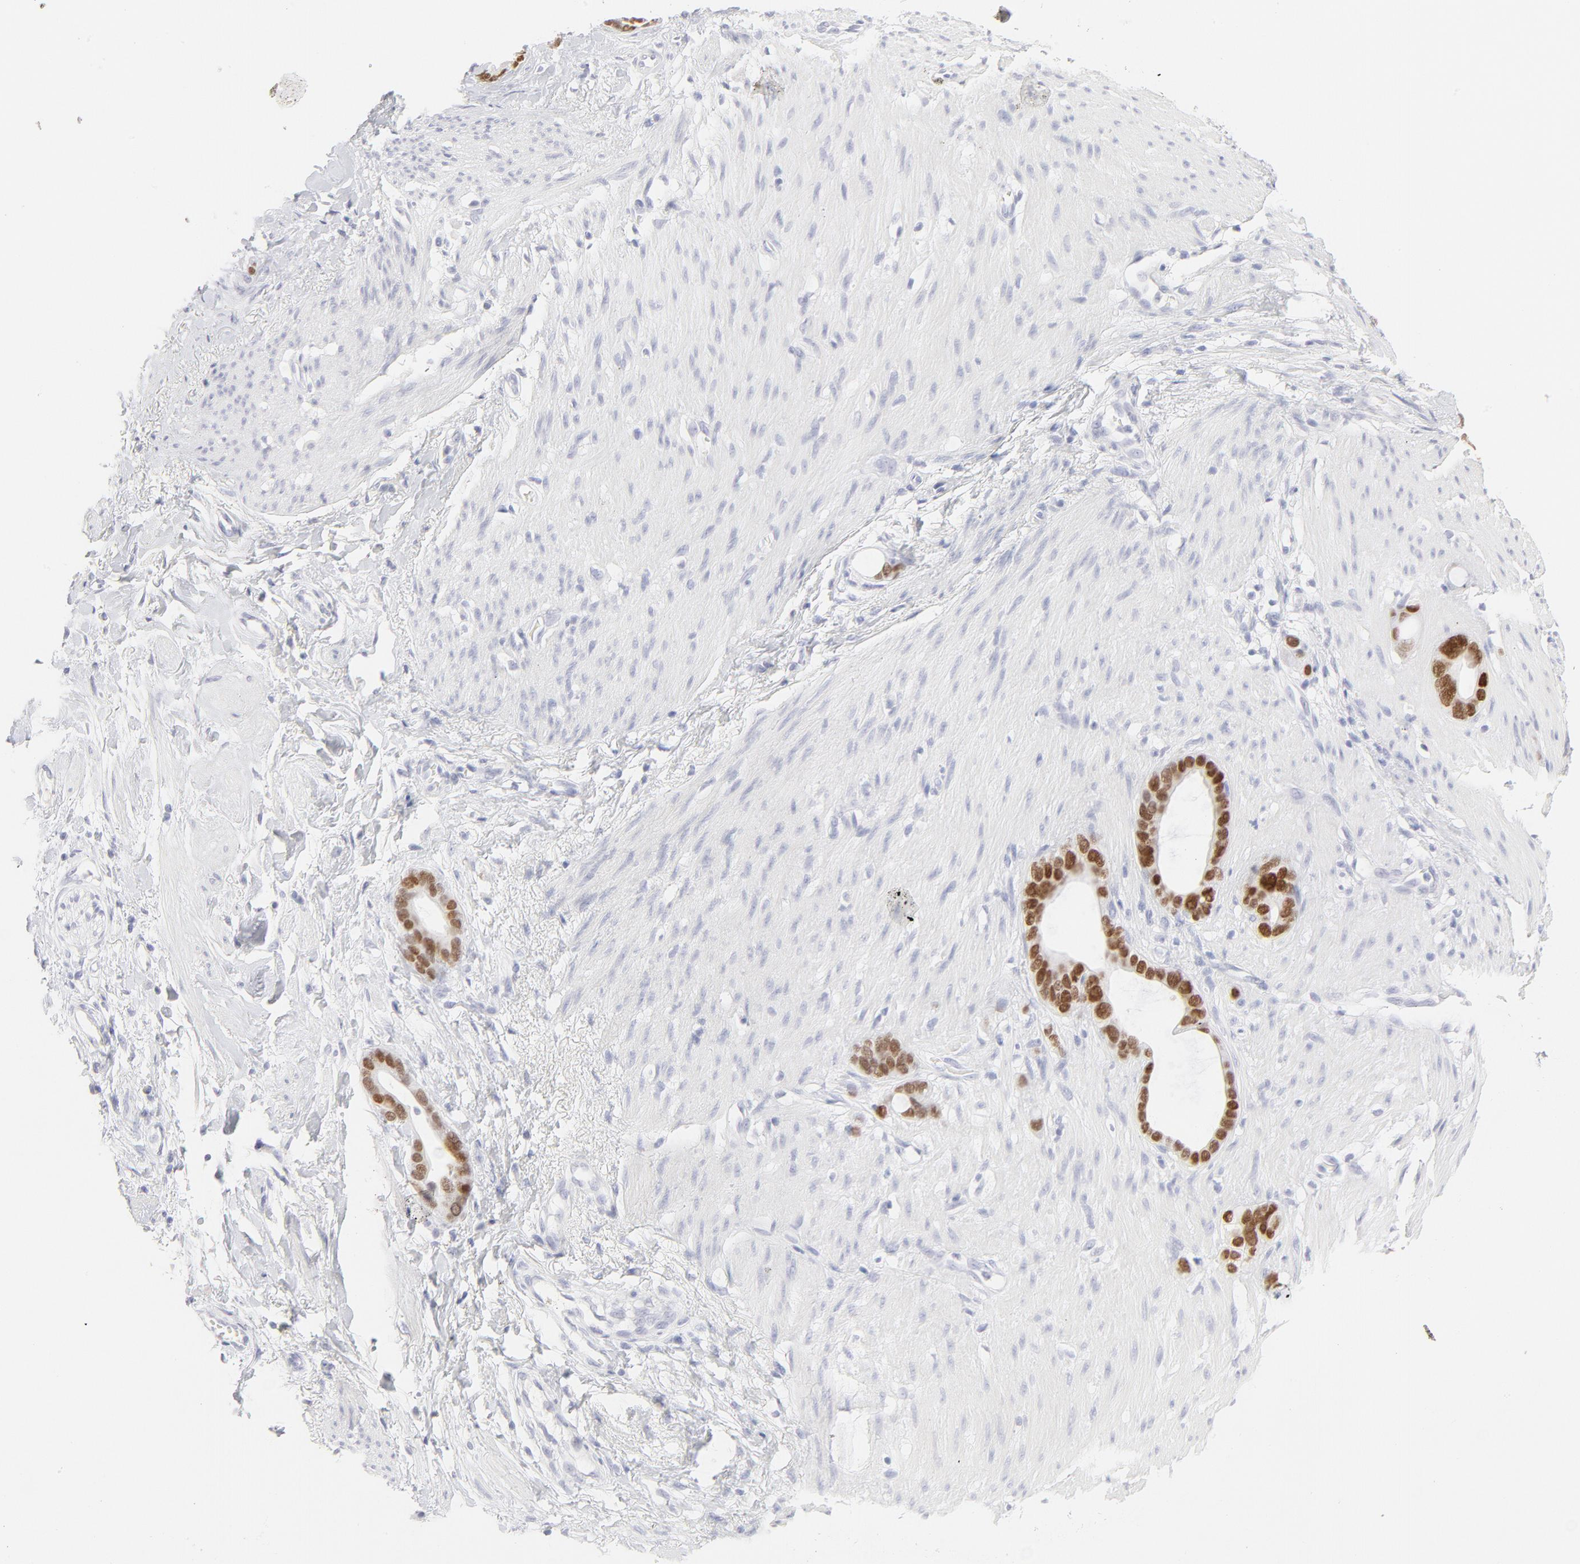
{"staining": {"intensity": "strong", "quantity": ">75%", "location": "nuclear"}, "tissue": "stomach cancer", "cell_type": "Tumor cells", "image_type": "cancer", "snomed": [{"axis": "morphology", "description": "Adenocarcinoma, NOS"}, {"axis": "topography", "description": "Stomach"}], "caption": "Stomach adenocarcinoma stained with DAB (3,3'-diaminobenzidine) immunohistochemistry (IHC) demonstrates high levels of strong nuclear positivity in about >75% of tumor cells.", "gene": "ELF3", "patient": {"sex": "female", "age": 75}}